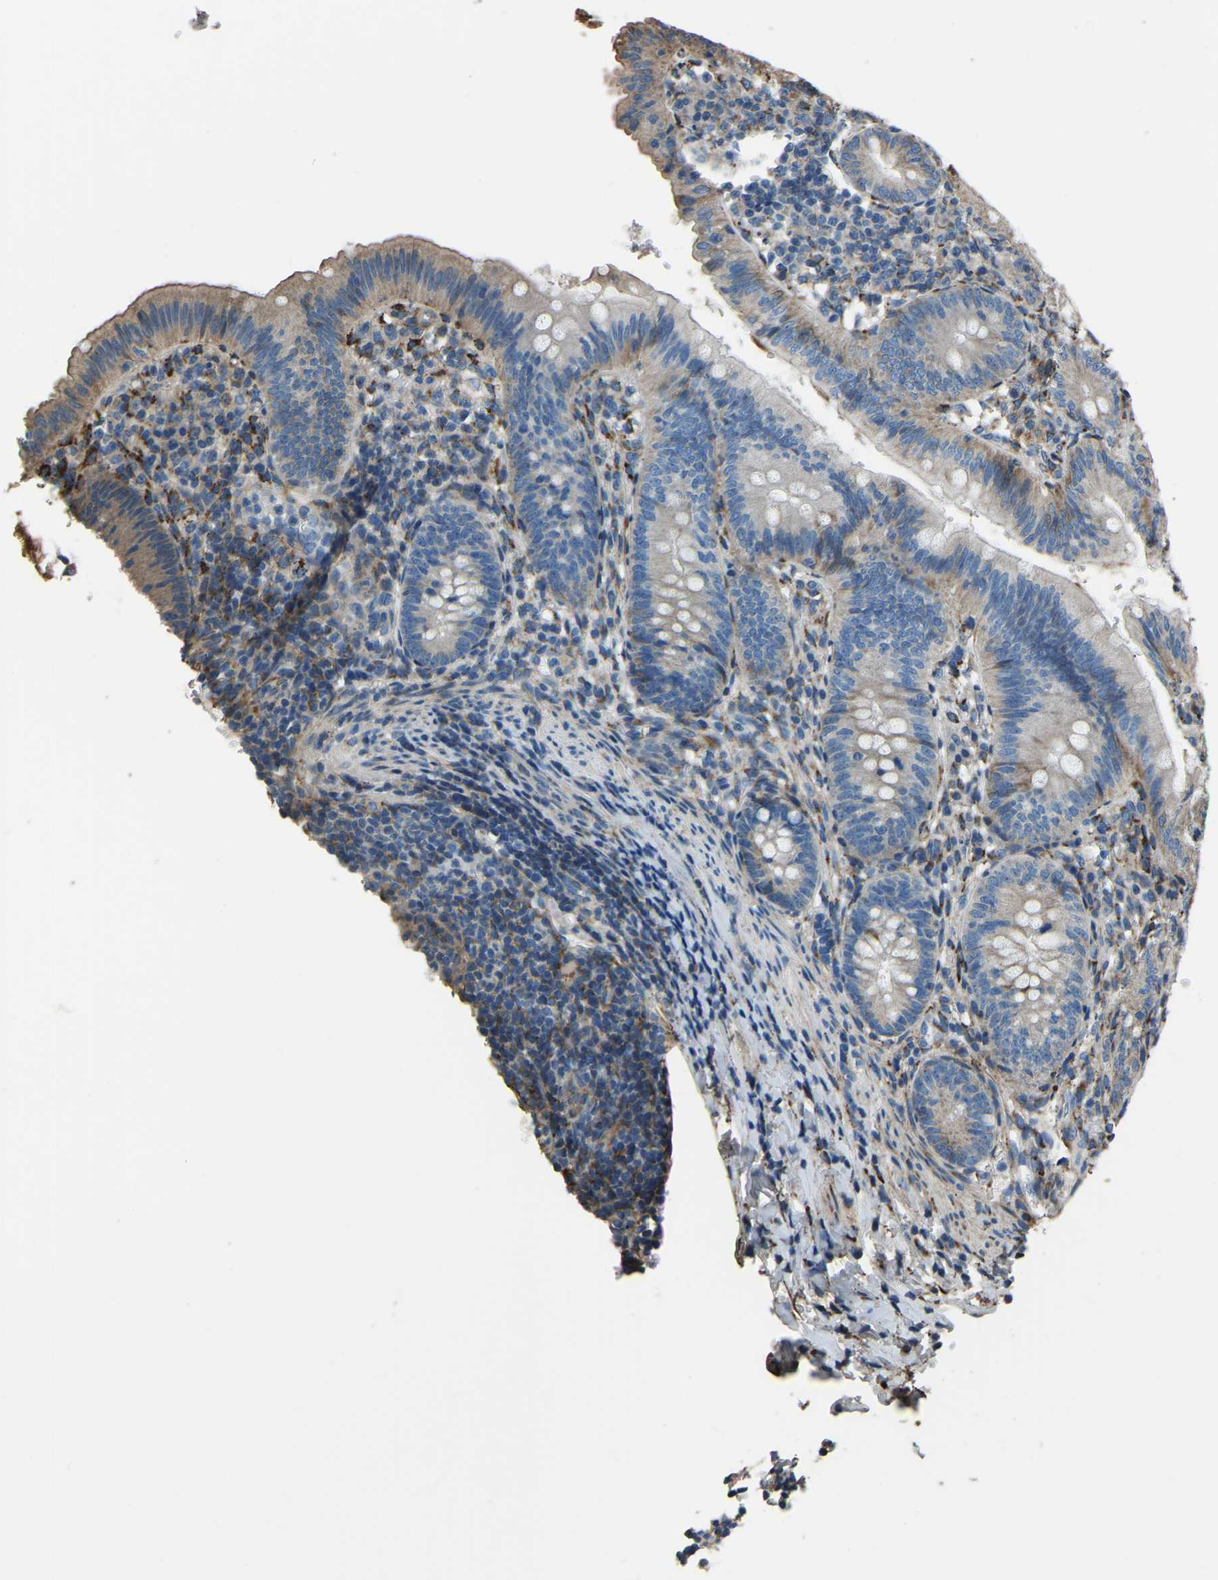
{"staining": {"intensity": "moderate", "quantity": "<25%", "location": "cytoplasmic/membranous"}, "tissue": "appendix", "cell_type": "Glandular cells", "image_type": "normal", "snomed": [{"axis": "morphology", "description": "Normal tissue, NOS"}, {"axis": "topography", "description": "Appendix"}], "caption": "This photomicrograph demonstrates immunohistochemistry (IHC) staining of benign appendix, with low moderate cytoplasmic/membranous positivity in approximately <25% of glandular cells.", "gene": "COL3A1", "patient": {"sex": "male", "age": 1}}